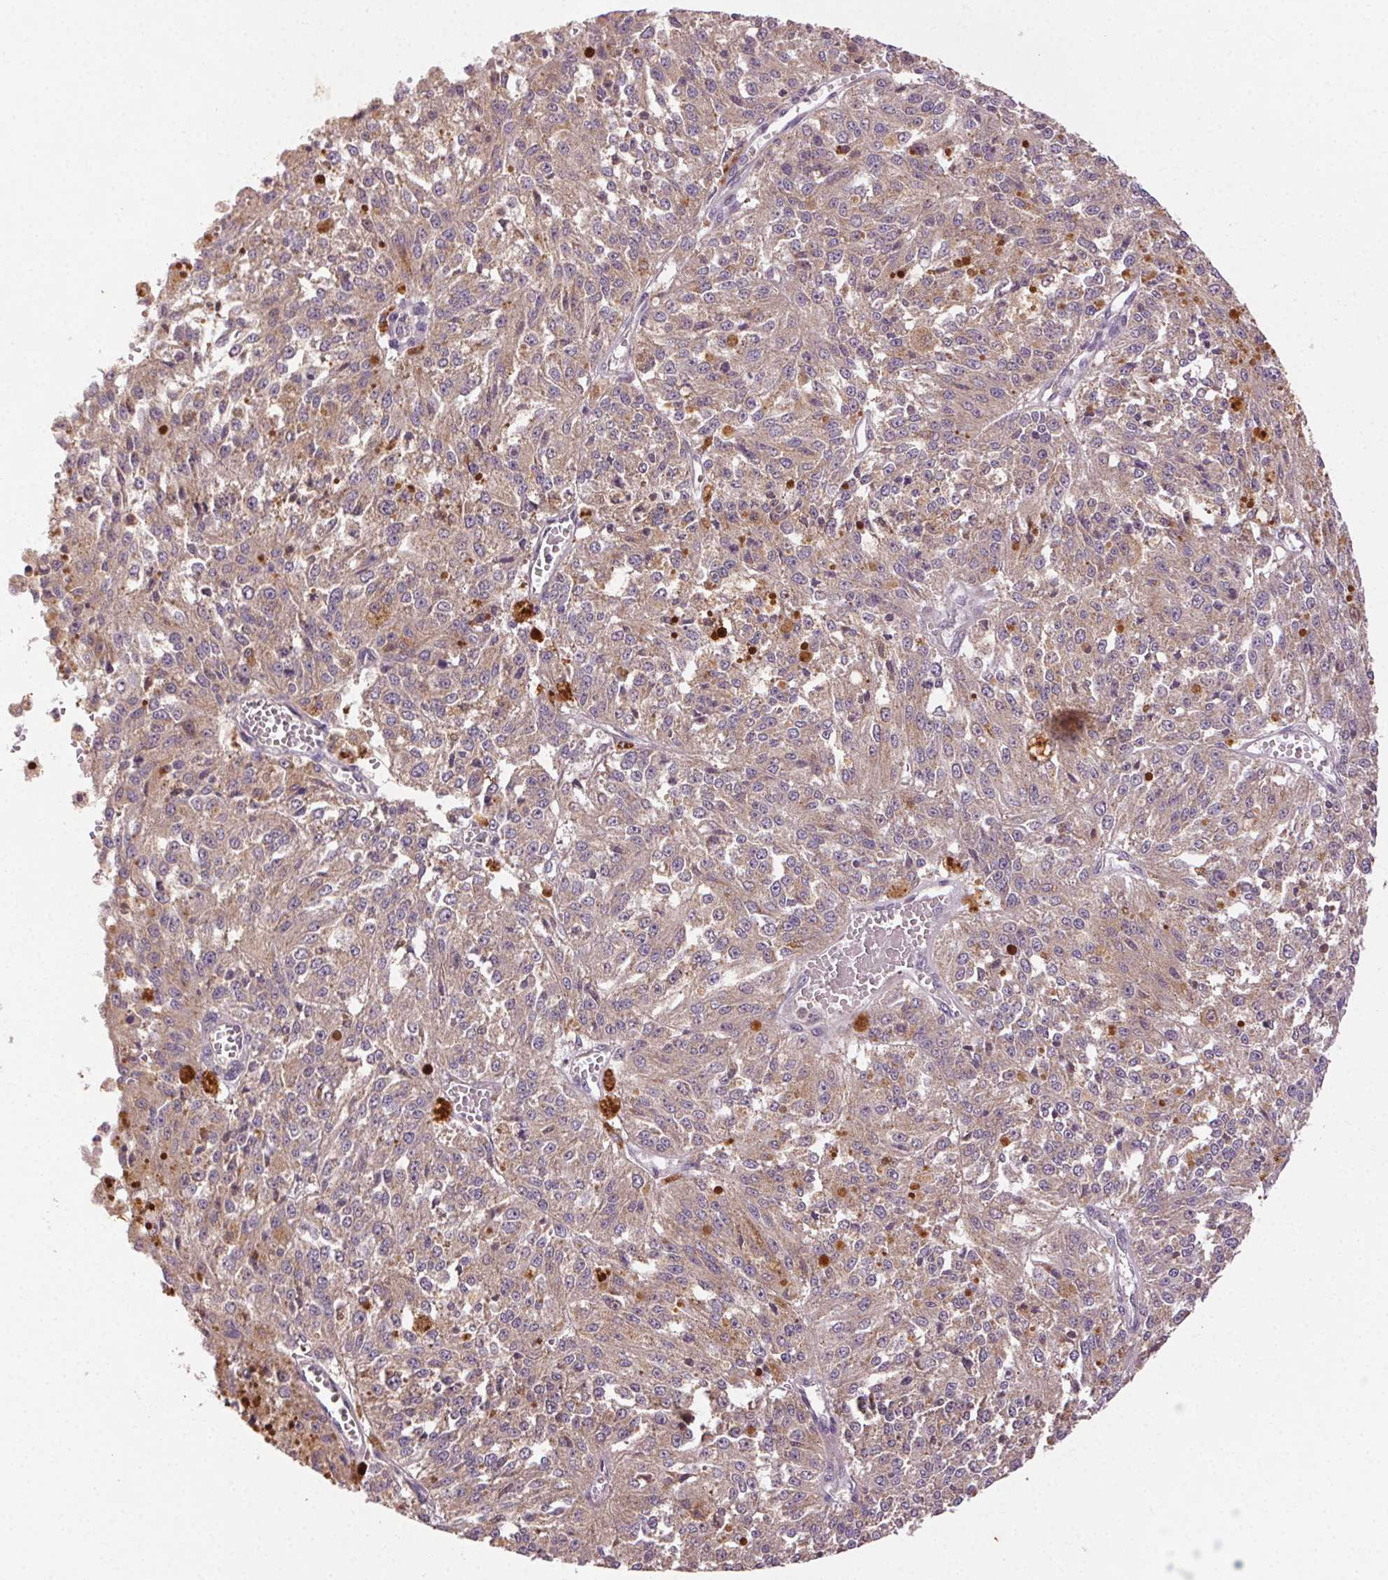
{"staining": {"intensity": "weak", "quantity": ">75%", "location": "cytoplasmic/membranous"}, "tissue": "melanoma", "cell_type": "Tumor cells", "image_type": "cancer", "snomed": [{"axis": "morphology", "description": "Malignant melanoma, Metastatic site"}, {"axis": "topography", "description": "Lymph node"}], "caption": "Melanoma stained with a protein marker shows weak staining in tumor cells.", "gene": "FNBP1L", "patient": {"sex": "female", "age": 64}}